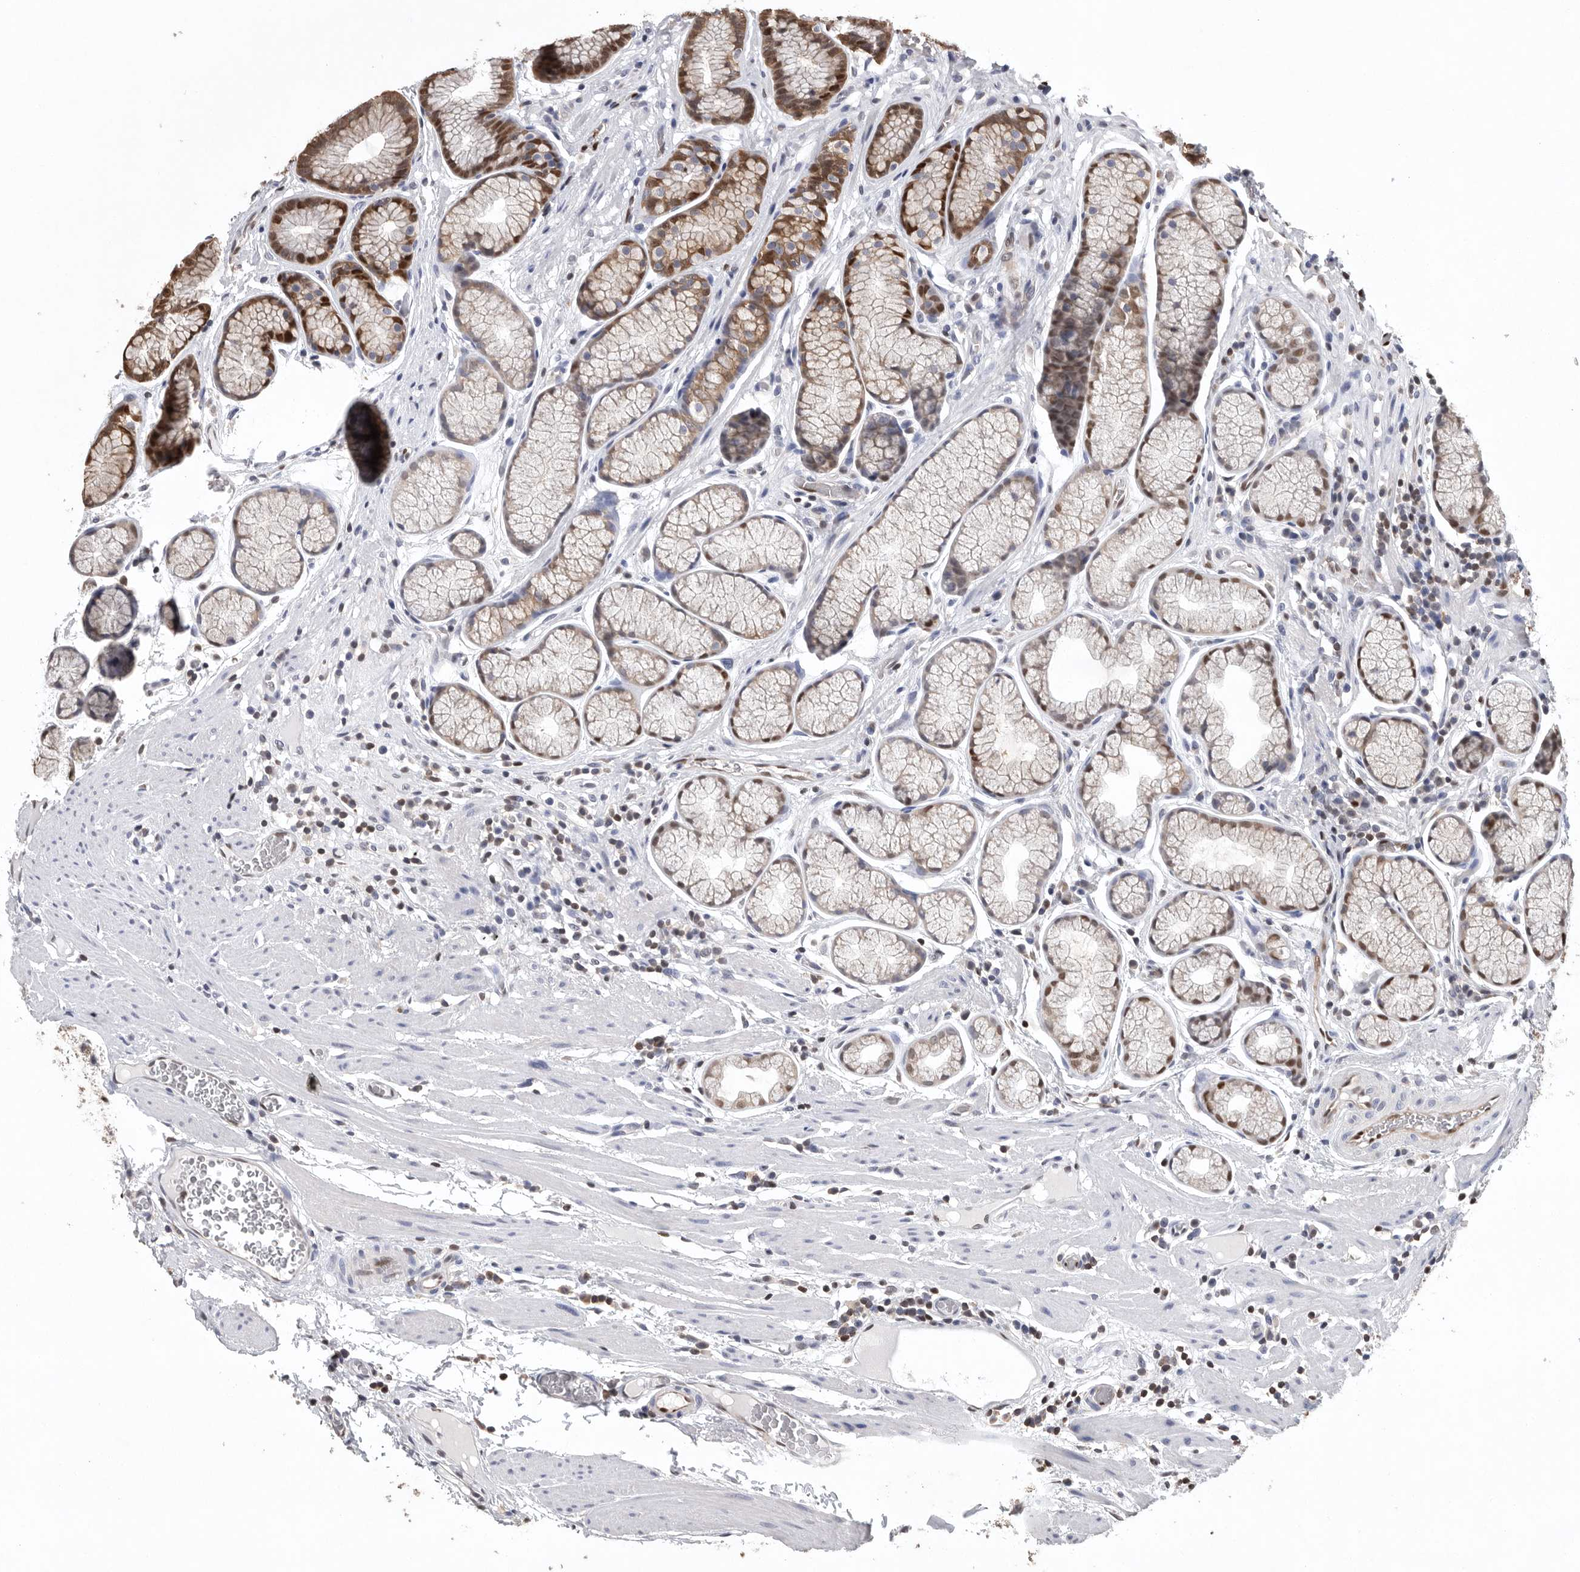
{"staining": {"intensity": "strong", "quantity": "25%-75%", "location": "nuclear"}, "tissue": "stomach", "cell_type": "Glandular cells", "image_type": "normal", "snomed": [{"axis": "morphology", "description": "Normal tissue, NOS"}, {"axis": "topography", "description": "Stomach"}], "caption": "Approximately 25%-75% of glandular cells in benign human stomach show strong nuclear protein staining as visualized by brown immunohistochemical staining.", "gene": "PDCD4", "patient": {"sex": "male", "age": 42}}